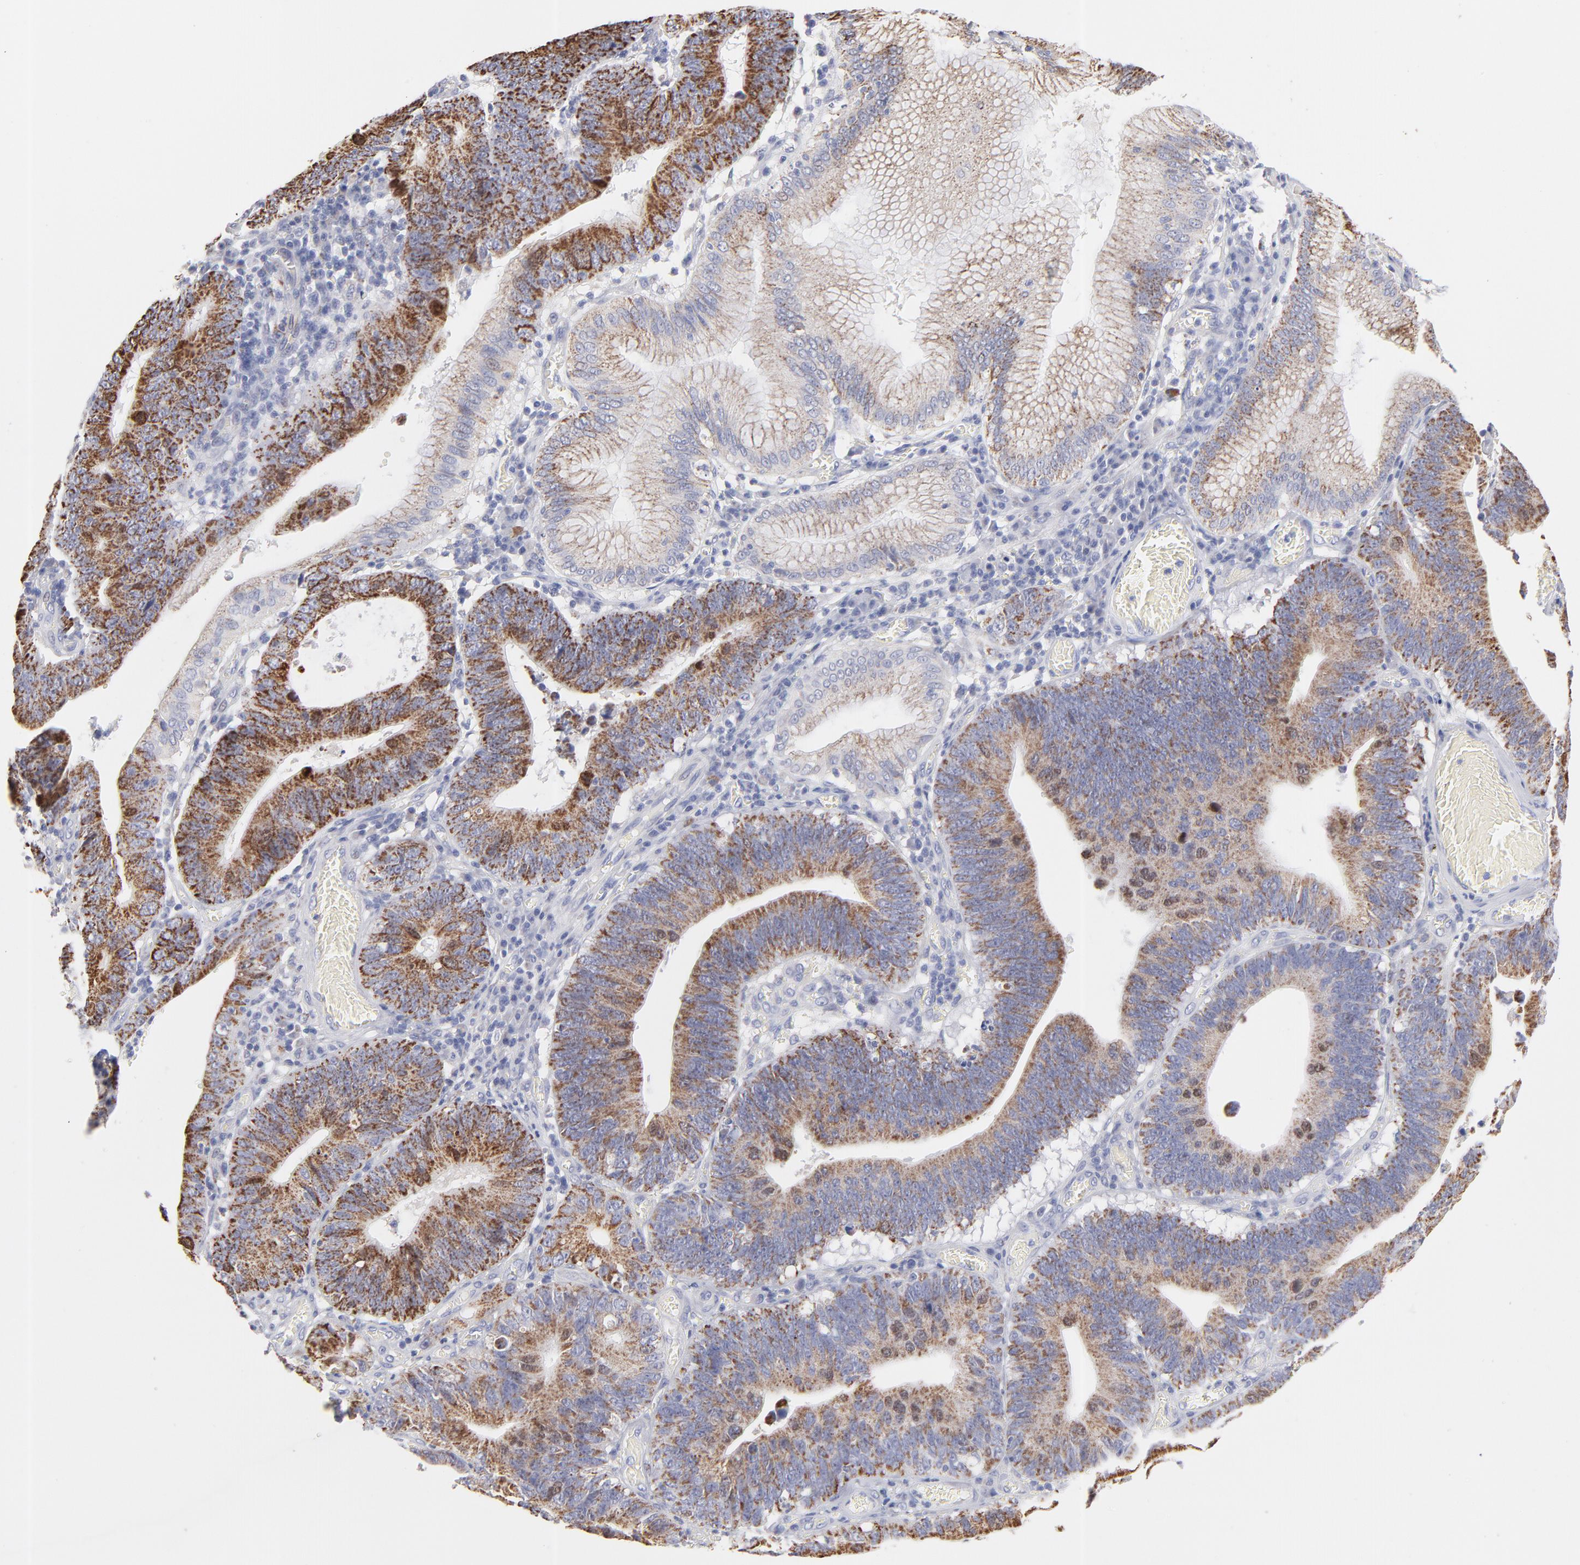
{"staining": {"intensity": "strong", "quantity": ">75%", "location": "cytoplasmic/membranous"}, "tissue": "stomach cancer", "cell_type": "Tumor cells", "image_type": "cancer", "snomed": [{"axis": "morphology", "description": "Adenocarcinoma, NOS"}, {"axis": "topography", "description": "Stomach"}, {"axis": "topography", "description": "Gastric cardia"}], "caption": "Immunohistochemistry (DAB (3,3'-diaminobenzidine)) staining of human adenocarcinoma (stomach) displays strong cytoplasmic/membranous protein positivity in approximately >75% of tumor cells.", "gene": "TST", "patient": {"sex": "male", "age": 59}}